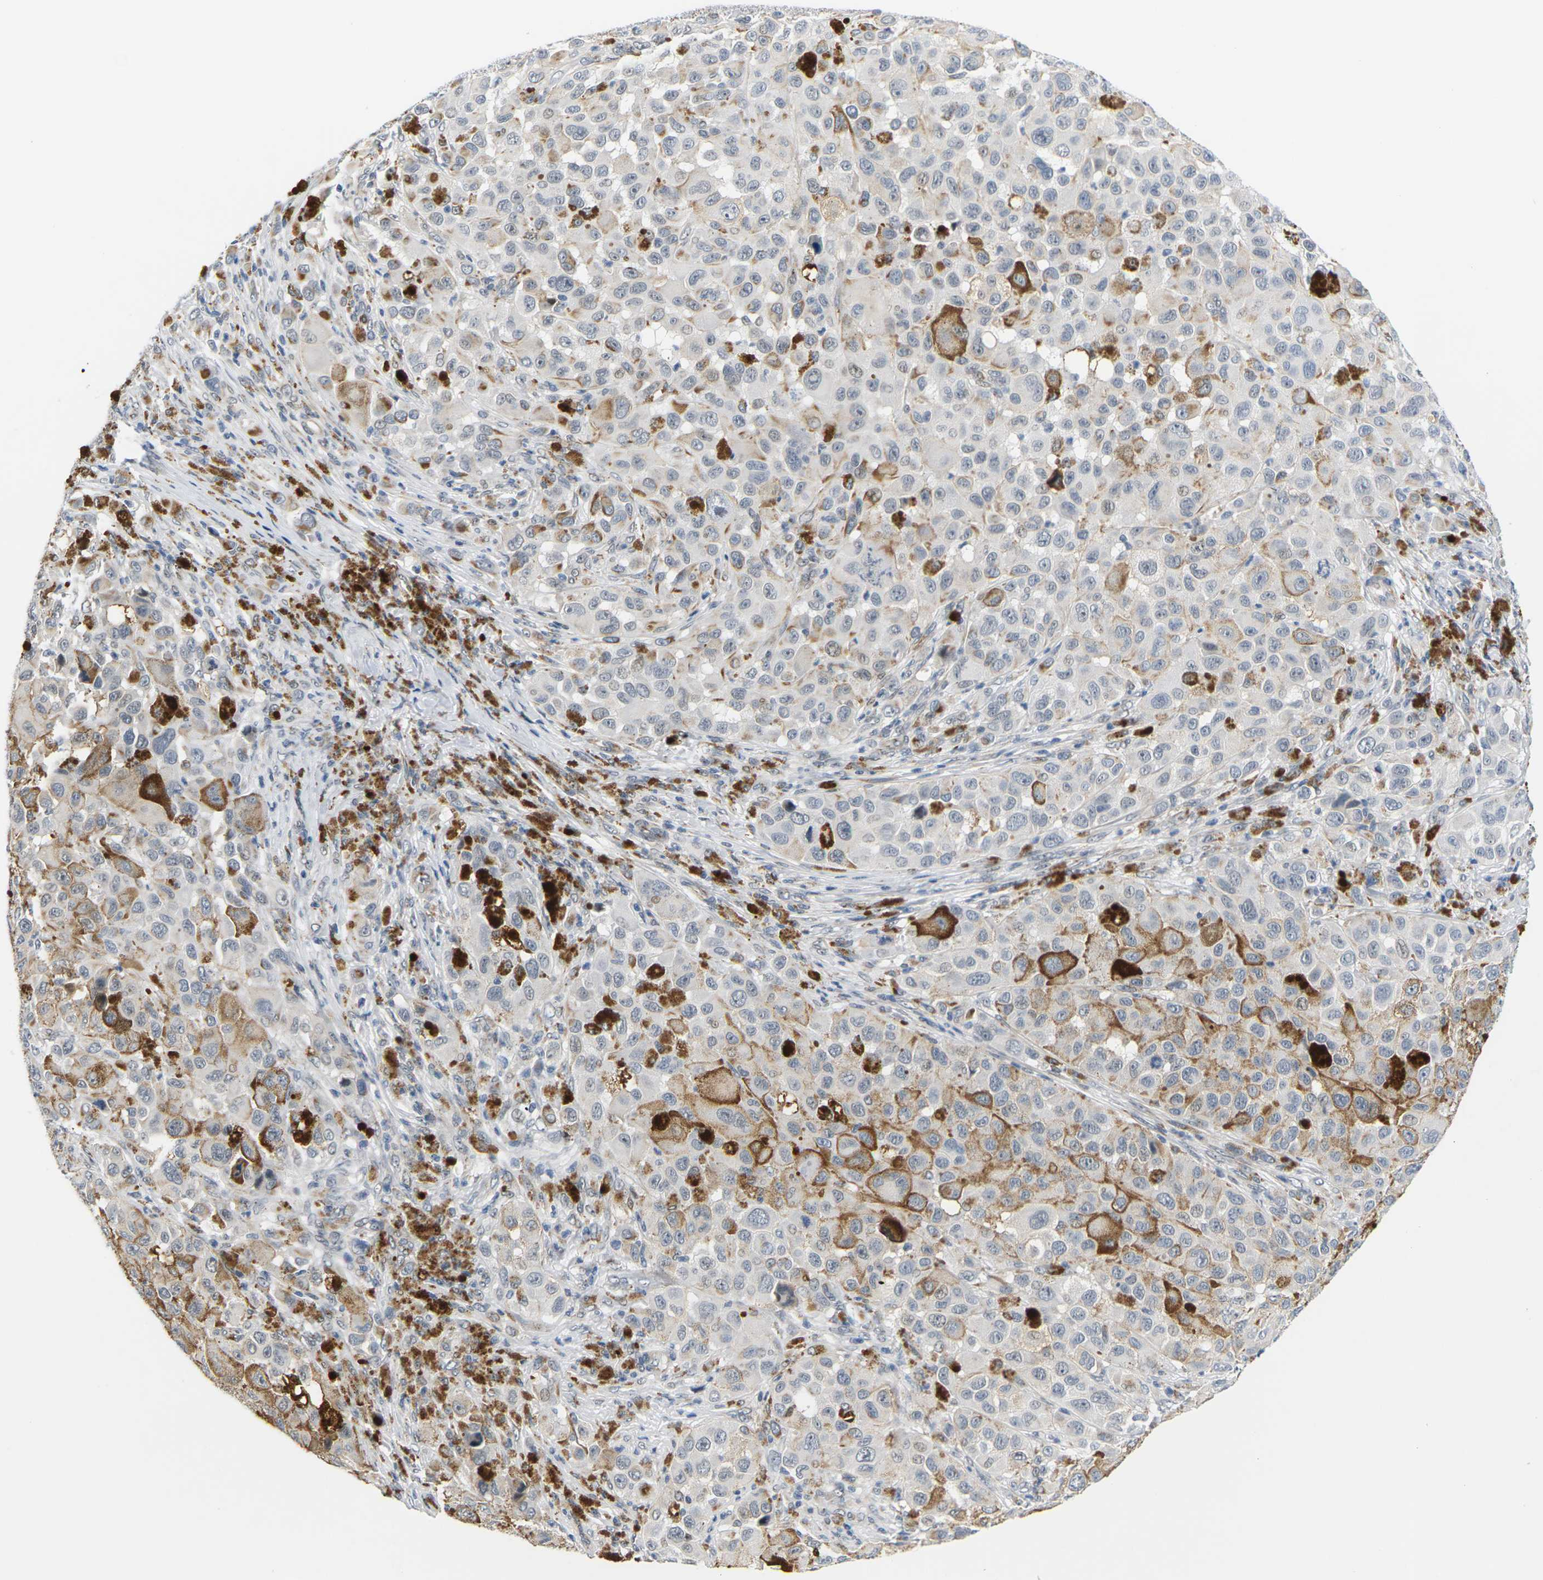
{"staining": {"intensity": "weak", "quantity": "<25%", "location": "cytoplasmic/membranous,nuclear"}, "tissue": "melanoma", "cell_type": "Tumor cells", "image_type": "cancer", "snomed": [{"axis": "morphology", "description": "Malignant melanoma, NOS"}, {"axis": "topography", "description": "Skin"}], "caption": "DAB (3,3'-diaminobenzidine) immunohistochemical staining of melanoma reveals no significant staining in tumor cells.", "gene": "PKP2", "patient": {"sex": "male", "age": 96}}